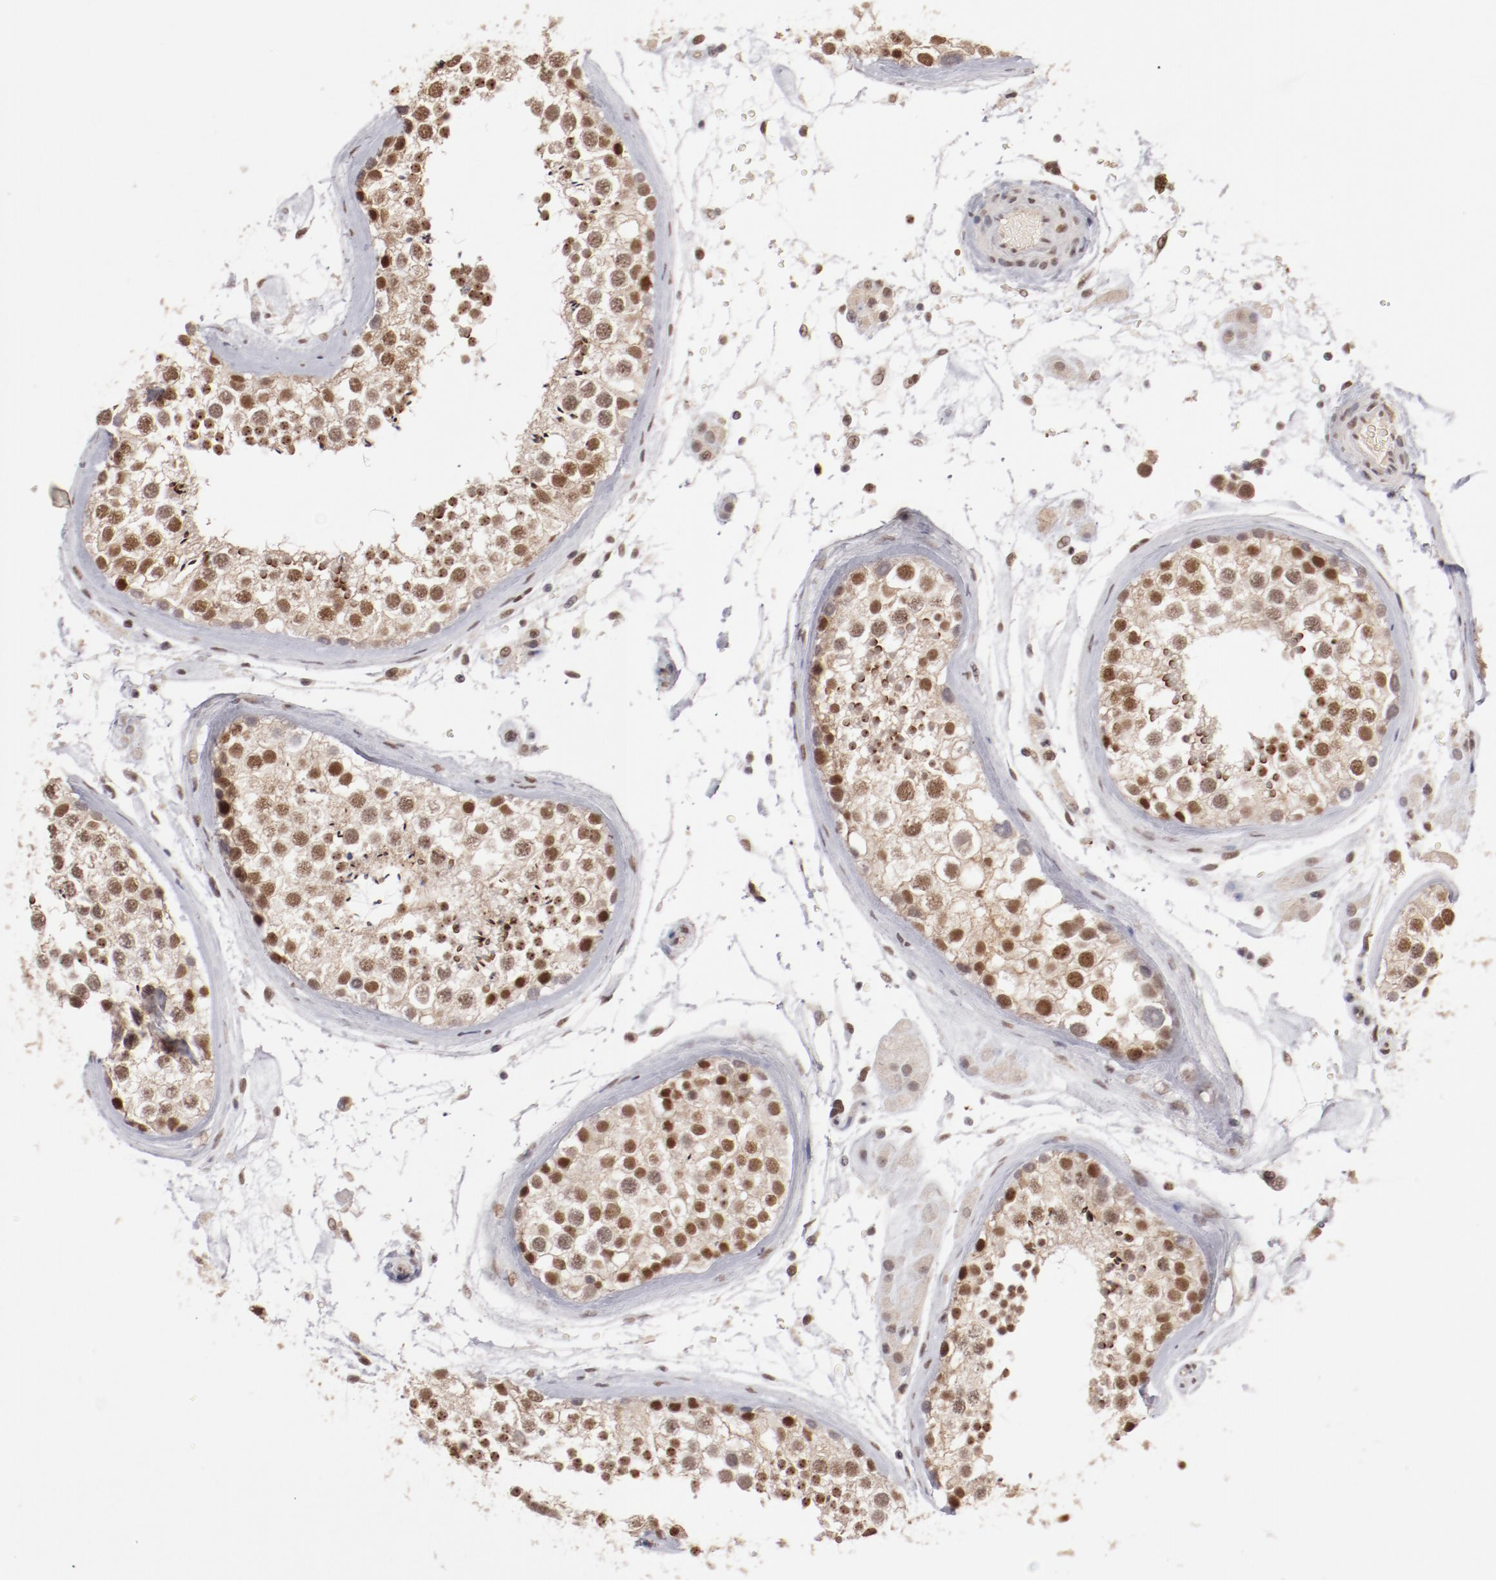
{"staining": {"intensity": "weak", "quantity": ">75%", "location": "cytoplasmic/membranous,nuclear"}, "tissue": "testis", "cell_type": "Cells in seminiferous ducts", "image_type": "normal", "snomed": [{"axis": "morphology", "description": "Normal tissue, NOS"}, {"axis": "topography", "description": "Testis"}], "caption": "Immunohistochemistry (IHC) (DAB) staining of normal human testis displays weak cytoplasmic/membranous,nuclear protein positivity in about >75% of cells in seminiferous ducts. The staining was performed using DAB (3,3'-diaminobenzidine) to visualize the protein expression in brown, while the nuclei were stained in blue with hematoxylin (Magnification: 20x).", "gene": "NFE2", "patient": {"sex": "male", "age": 46}}